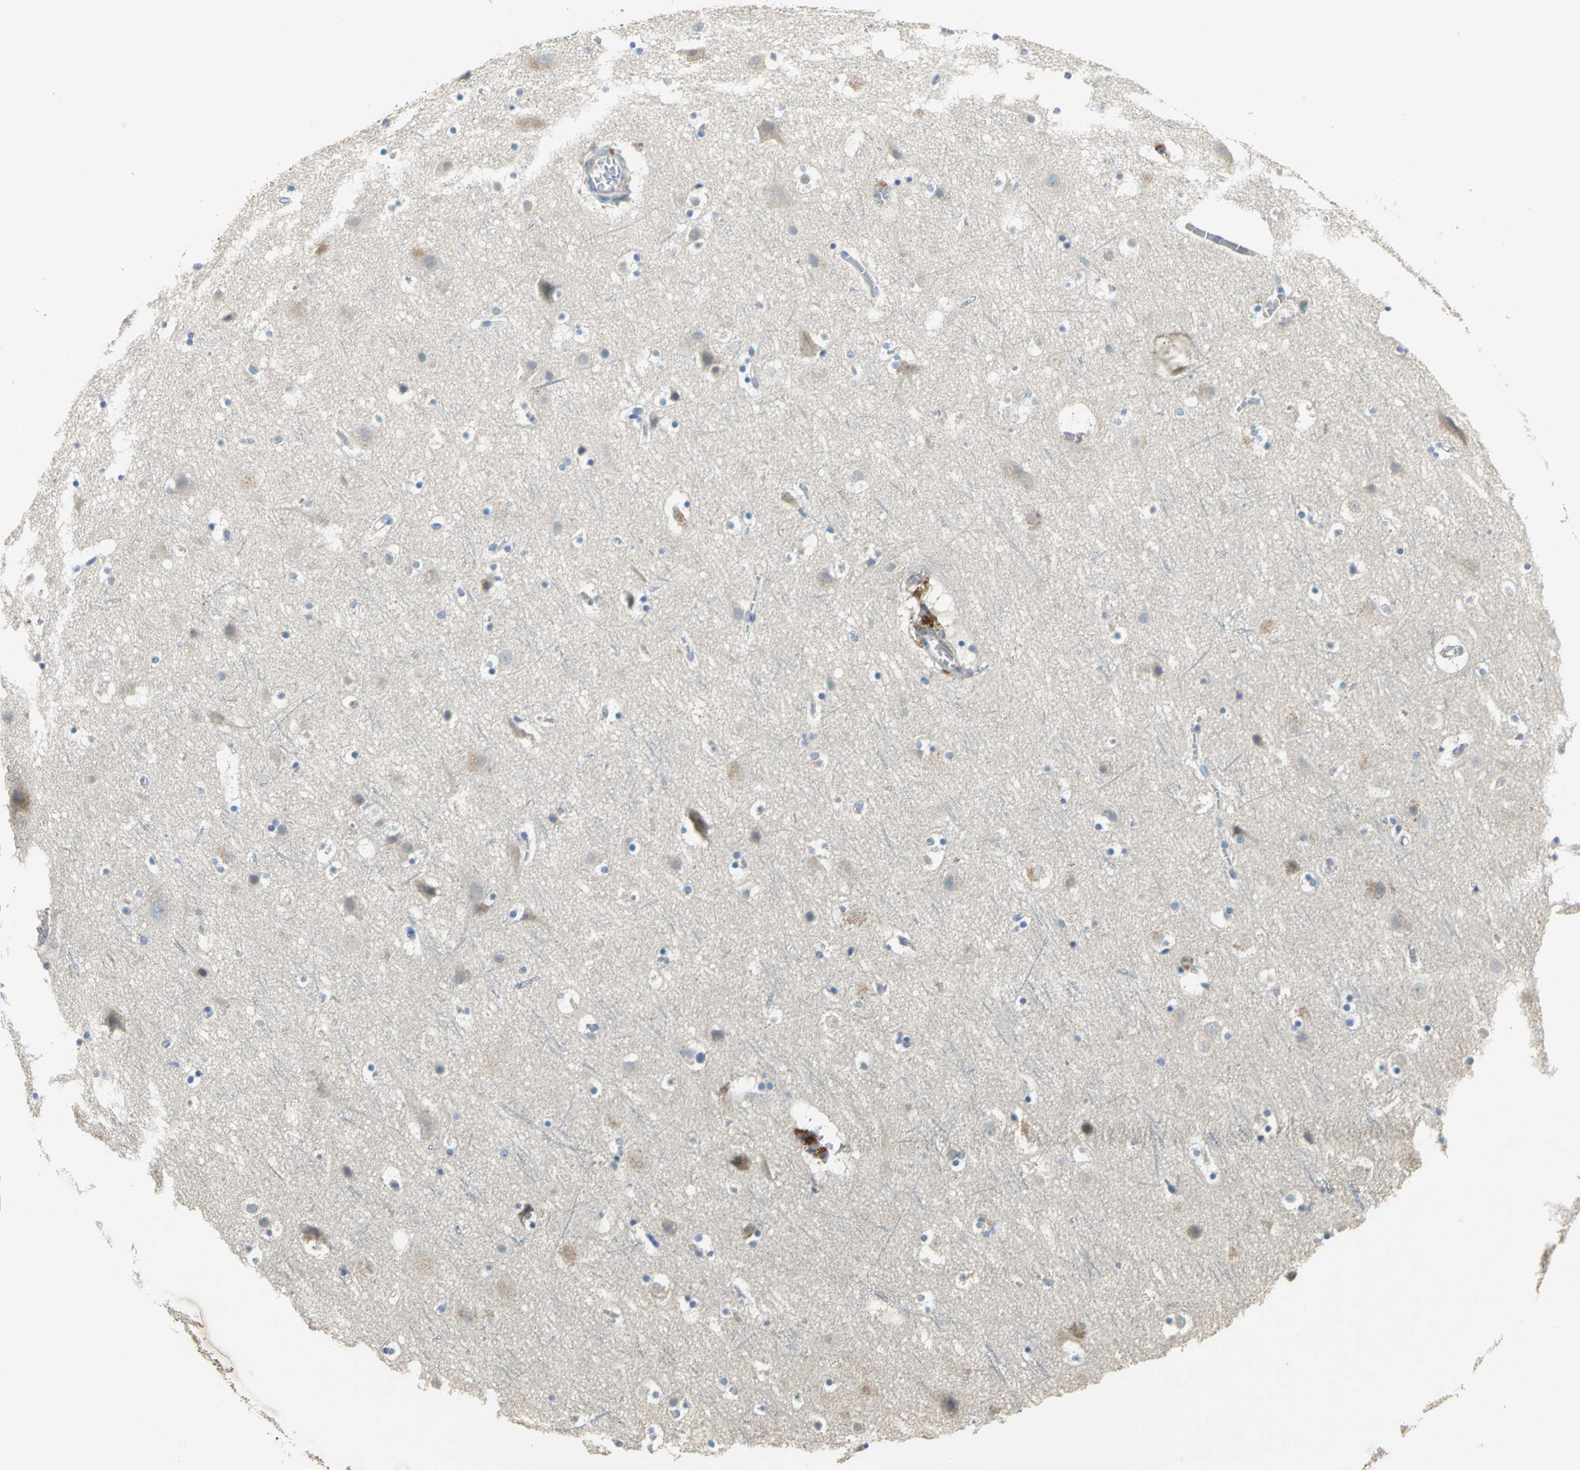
{"staining": {"intensity": "negative", "quantity": "none", "location": "none"}, "tissue": "cerebral cortex", "cell_type": "Endothelial cells", "image_type": "normal", "snomed": [{"axis": "morphology", "description": "Normal tissue, NOS"}, {"axis": "topography", "description": "Cerebral cortex"}], "caption": "This is an immunohistochemistry (IHC) photomicrograph of unremarkable human cerebral cortex. There is no staining in endothelial cells.", "gene": "IL17RB", "patient": {"sex": "male", "age": 45}}